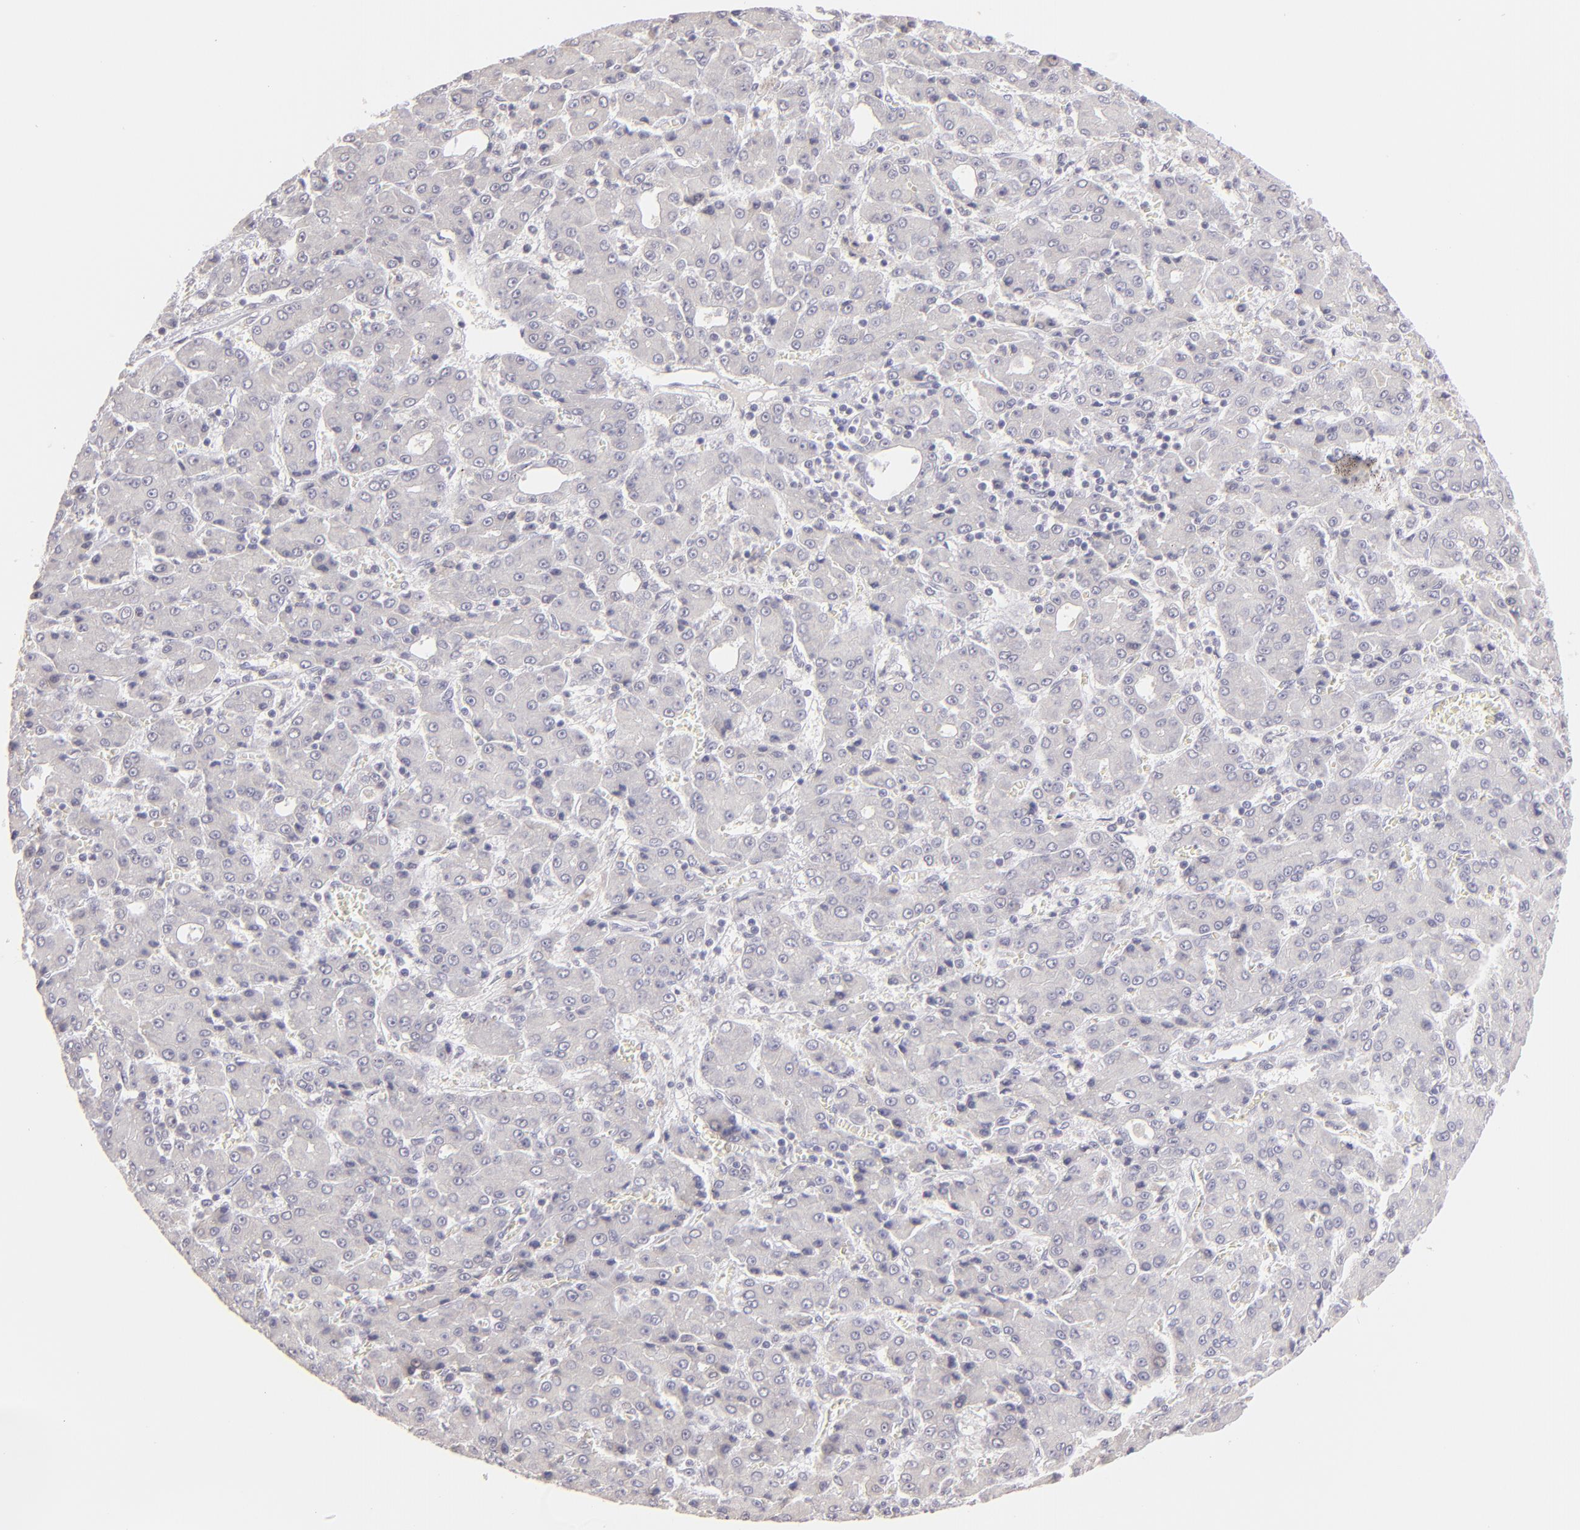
{"staining": {"intensity": "negative", "quantity": "none", "location": "none"}, "tissue": "liver cancer", "cell_type": "Tumor cells", "image_type": "cancer", "snomed": [{"axis": "morphology", "description": "Carcinoma, Hepatocellular, NOS"}, {"axis": "topography", "description": "Liver"}], "caption": "High magnification brightfield microscopy of liver hepatocellular carcinoma stained with DAB (brown) and counterstained with hematoxylin (blue): tumor cells show no significant staining. Brightfield microscopy of immunohistochemistry (IHC) stained with DAB (3,3'-diaminobenzidine) (brown) and hematoxylin (blue), captured at high magnification.", "gene": "MAGEA1", "patient": {"sex": "male", "age": 69}}